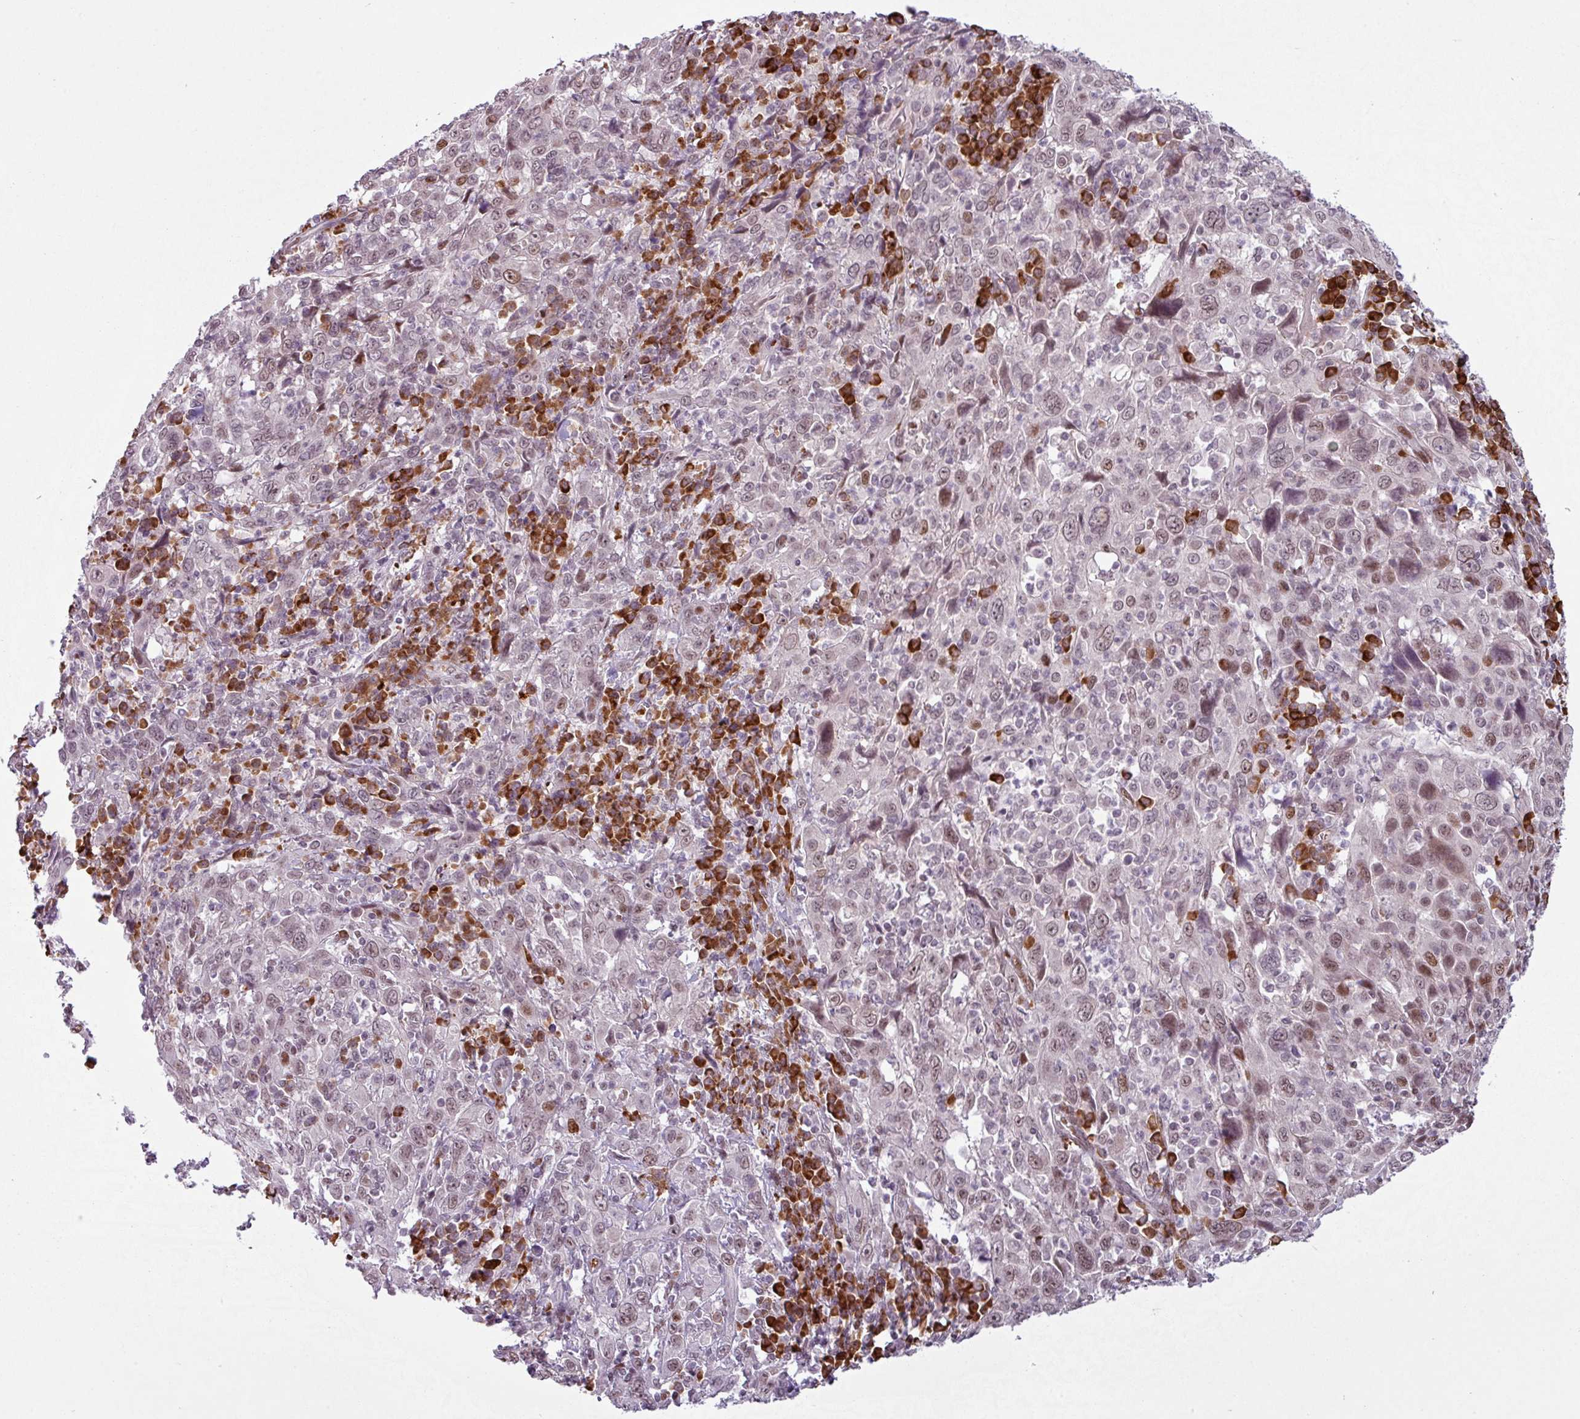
{"staining": {"intensity": "weak", "quantity": "25%-75%", "location": "nuclear"}, "tissue": "cervical cancer", "cell_type": "Tumor cells", "image_type": "cancer", "snomed": [{"axis": "morphology", "description": "Squamous cell carcinoma, NOS"}, {"axis": "topography", "description": "Cervix"}], "caption": "A brown stain highlights weak nuclear staining of a protein in human cervical cancer tumor cells. Nuclei are stained in blue.", "gene": "PRDM5", "patient": {"sex": "female", "age": 46}}